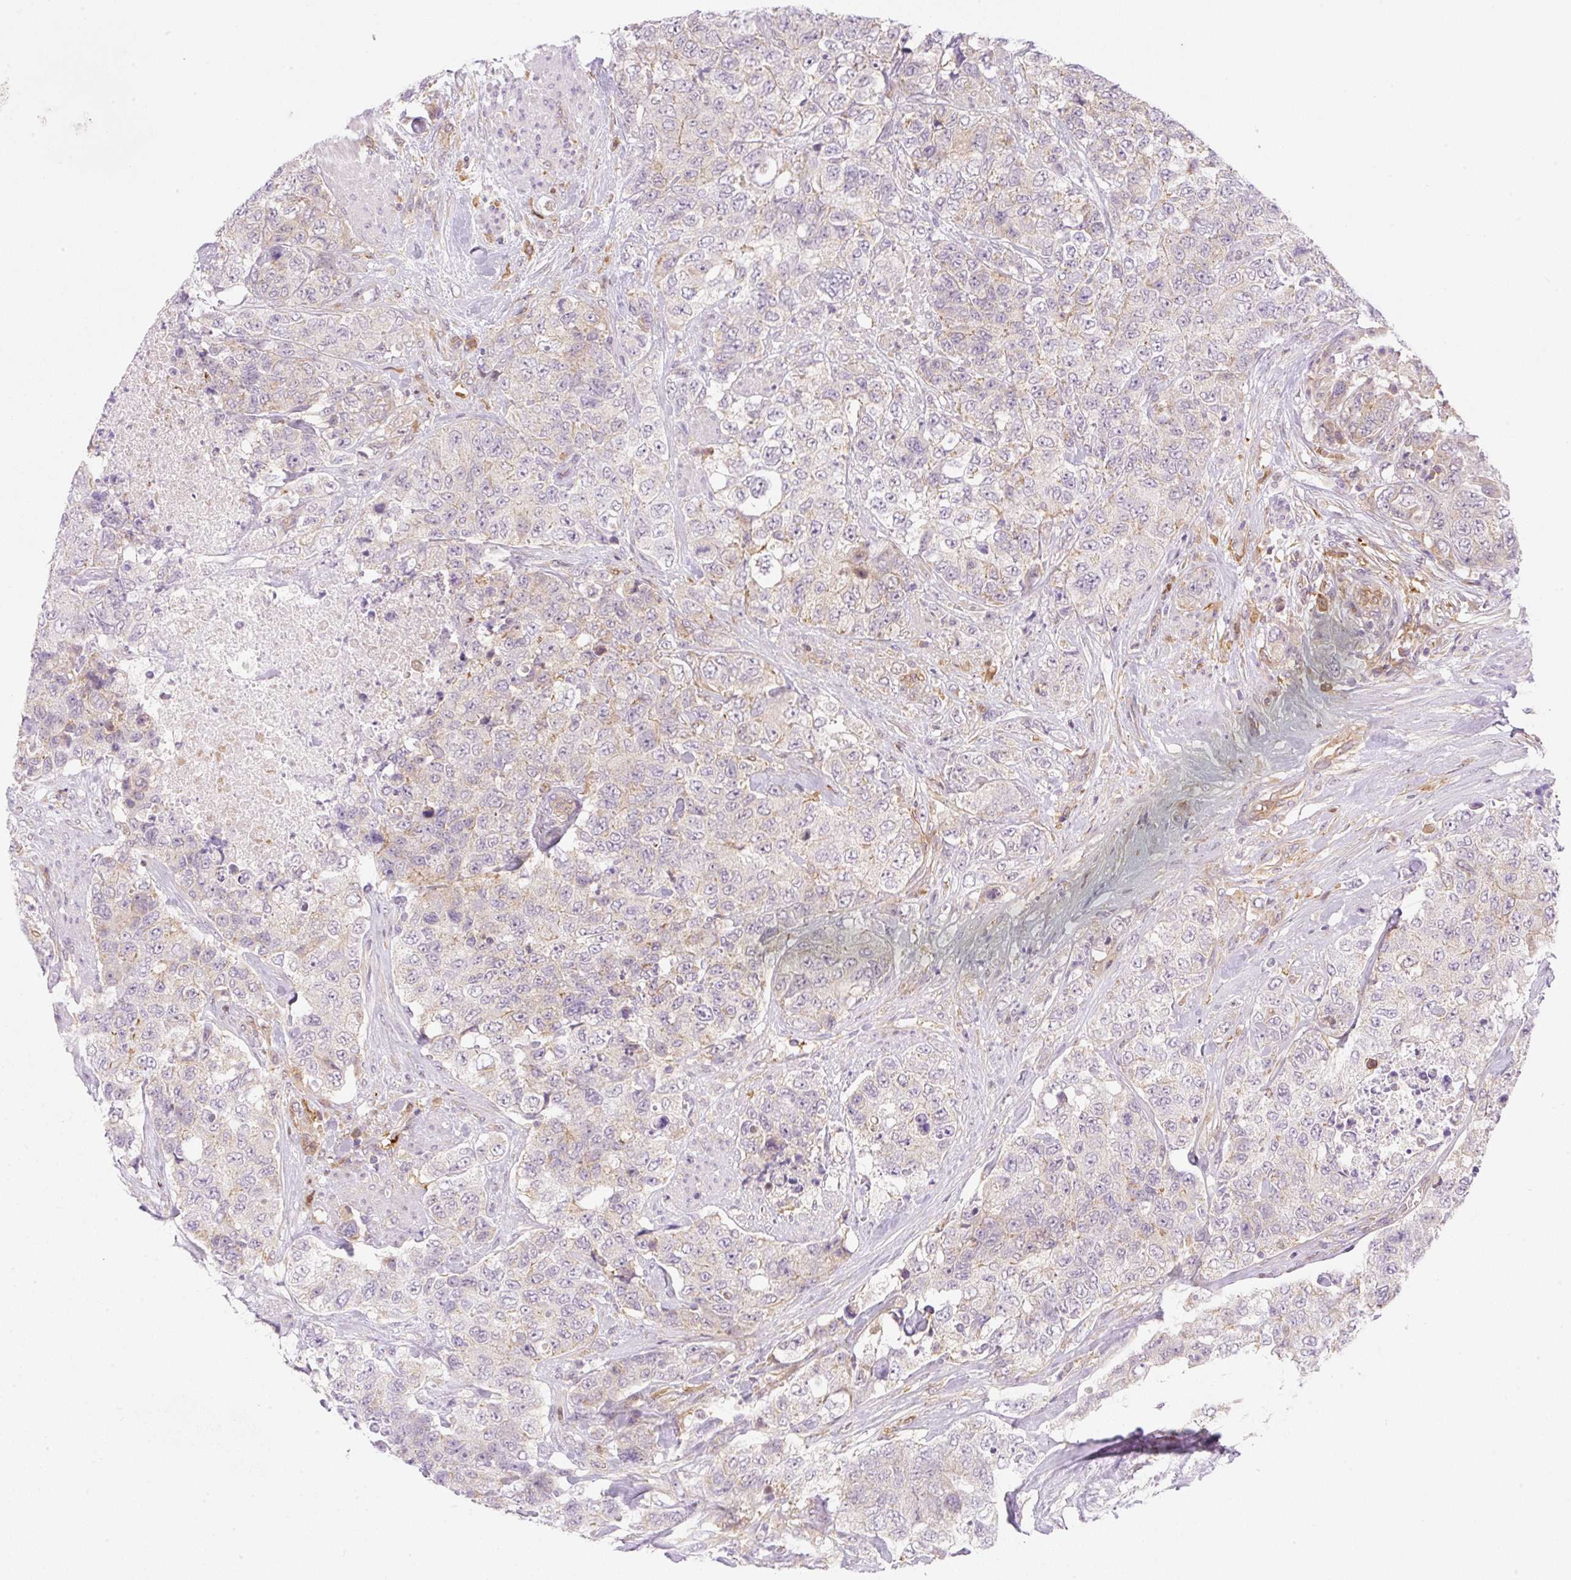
{"staining": {"intensity": "weak", "quantity": "<25%", "location": "cytoplasmic/membranous"}, "tissue": "urothelial cancer", "cell_type": "Tumor cells", "image_type": "cancer", "snomed": [{"axis": "morphology", "description": "Urothelial carcinoma, High grade"}, {"axis": "topography", "description": "Urinary bladder"}], "caption": "An immunohistochemistry (IHC) photomicrograph of urothelial carcinoma (high-grade) is shown. There is no staining in tumor cells of urothelial carcinoma (high-grade).", "gene": "OMA1", "patient": {"sex": "female", "age": 78}}